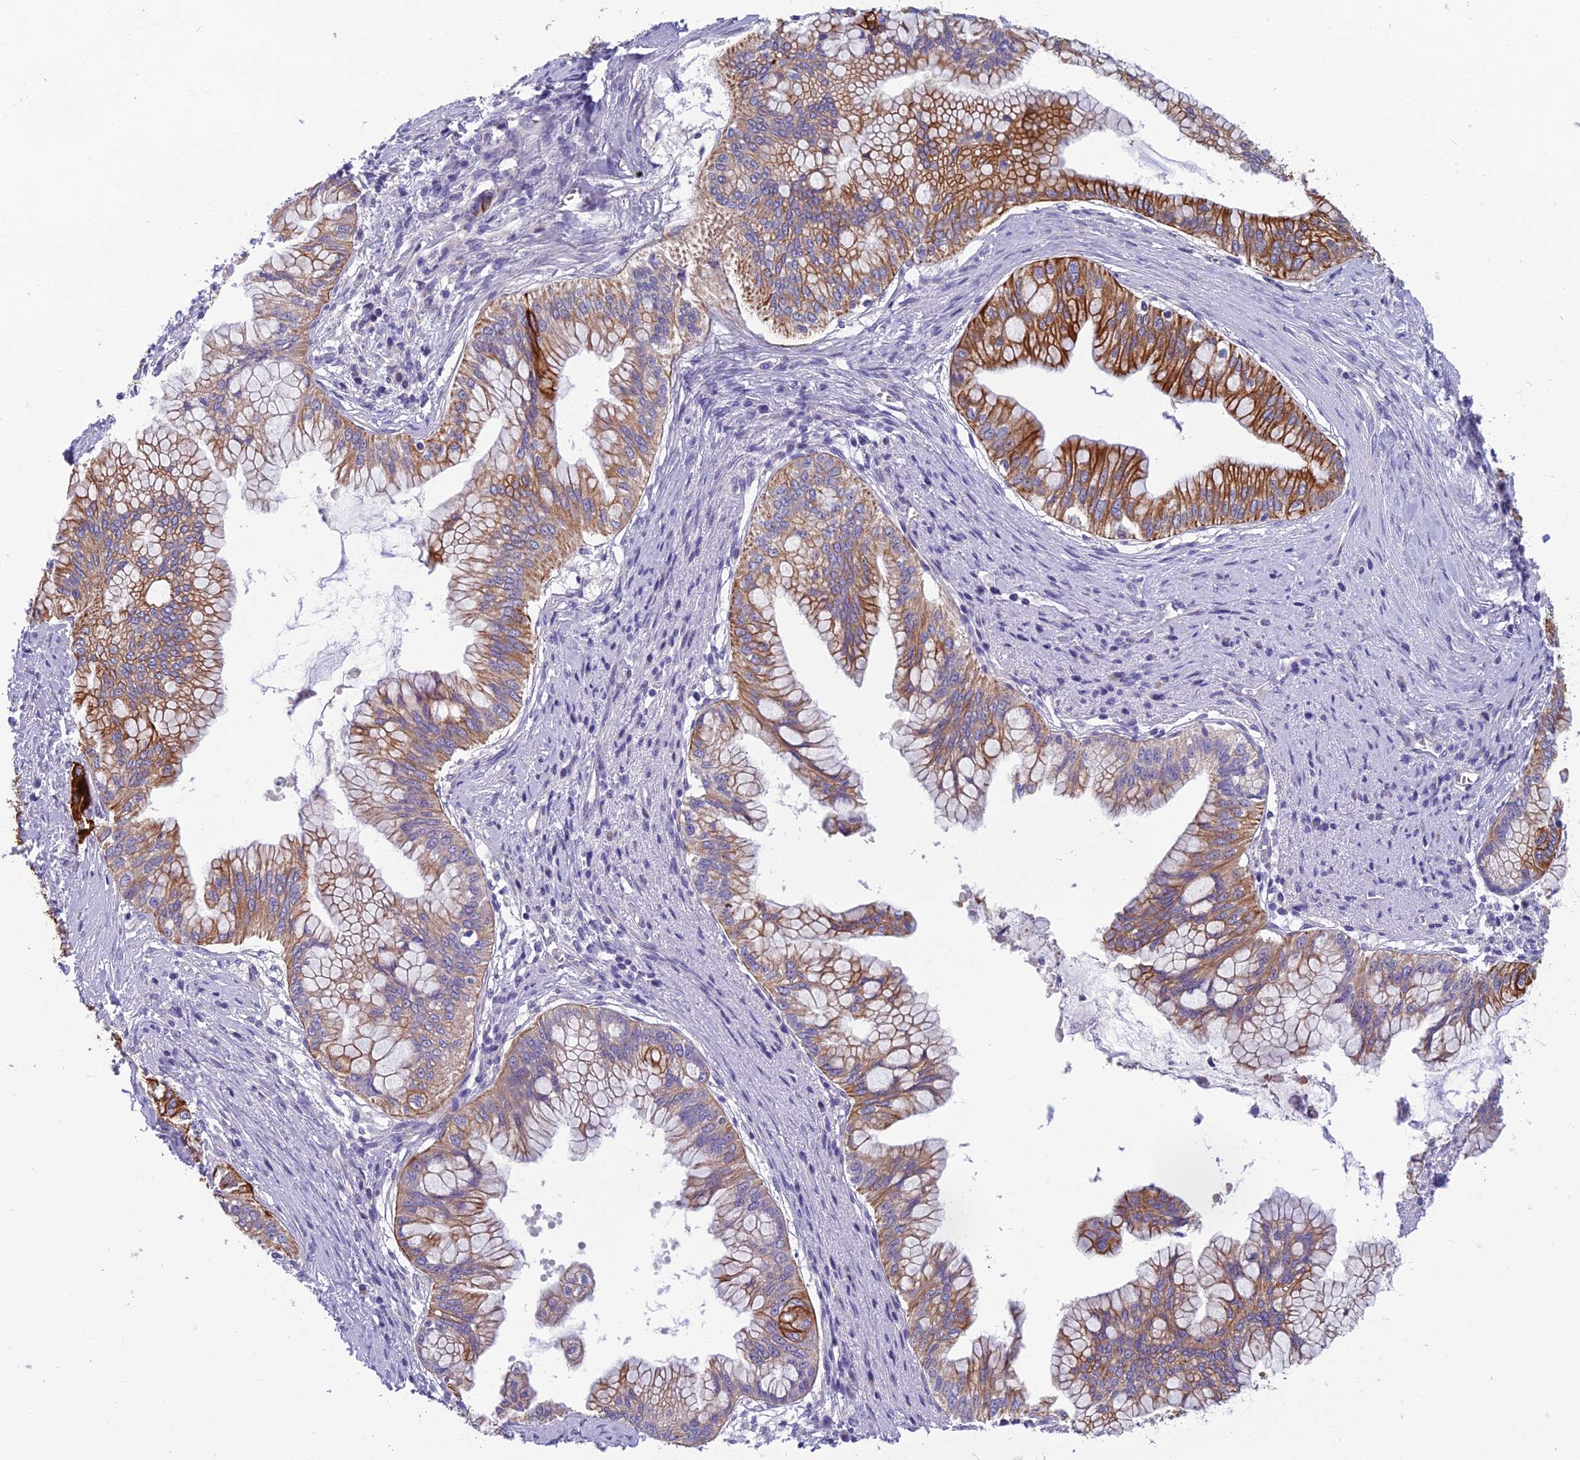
{"staining": {"intensity": "strong", "quantity": "25%-75%", "location": "cytoplasmic/membranous"}, "tissue": "pancreatic cancer", "cell_type": "Tumor cells", "image_type": "cancer", "snomed": [{"axis": "morphology", "description": "Adenocarcinoma, NOS"}, {"axis": "topography", "description": "Pancreas"}], "caption": "Immunohistochemical staining of pancreatic cancer (adenocarcinoma) reveals high levels of strong cytoplasmic/membranous expression in about 25%-75% of tumor cells.", "gene": "RBM41", "patient": {"sex": "male", "age": 46}}